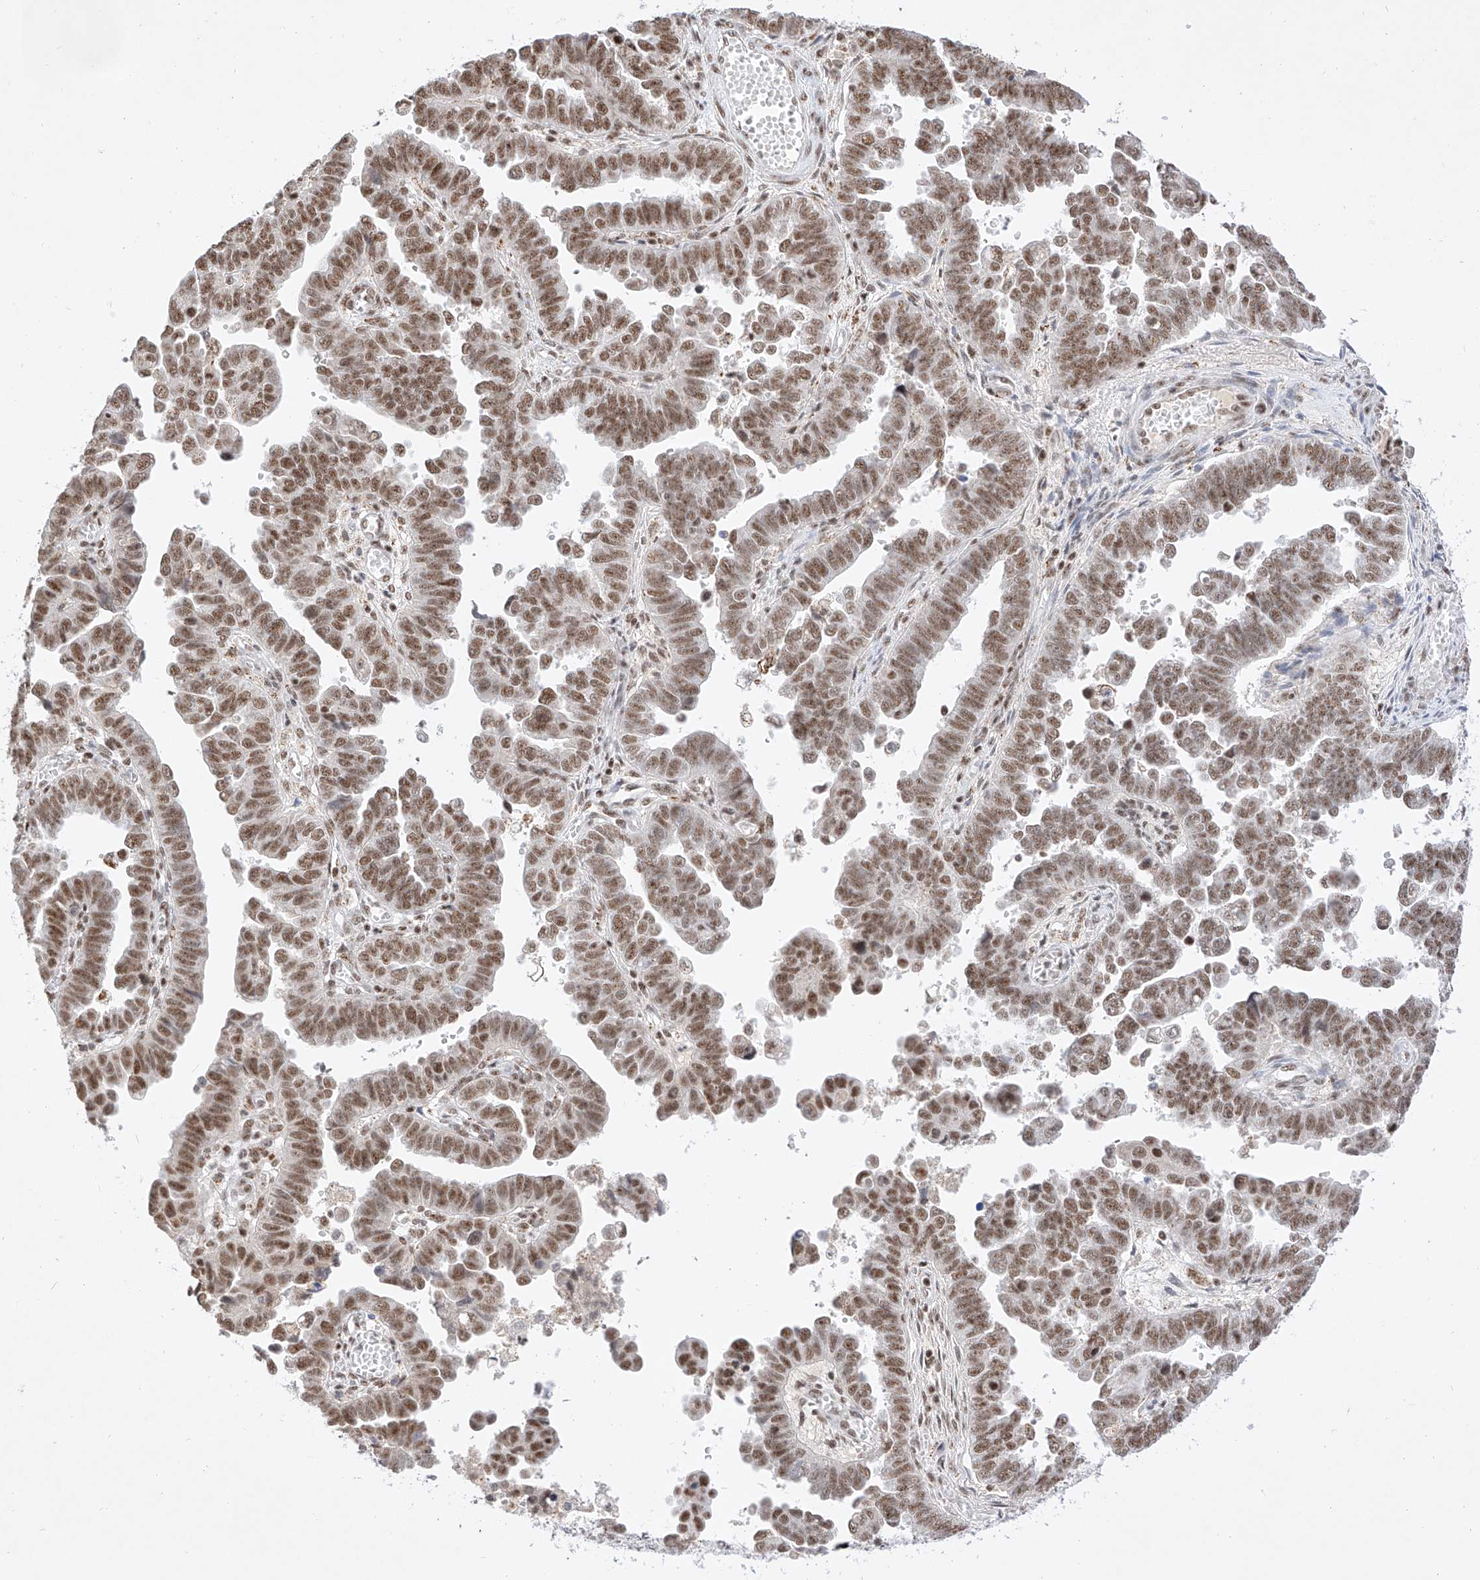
{"staining": {"intensity": "moderate", "quantity": ">75%", "location": "nuclear"}, "tissue": "endometrial cancer", "cell_type": "Tumor cells", "image_type": "cancer", "snomed": [{"axis": "morphology", "description": "Adenocarcinoma, NOS"}, {"axis": "topography", "description": "Endometrium"}], "caption": "Protein analysis of endometrial cancer tissue shows moderate nuclear positivity in approximately >75% of tumor cells.", "gene": "NRF1", "patient": {"sex": "female", "age": 75}}